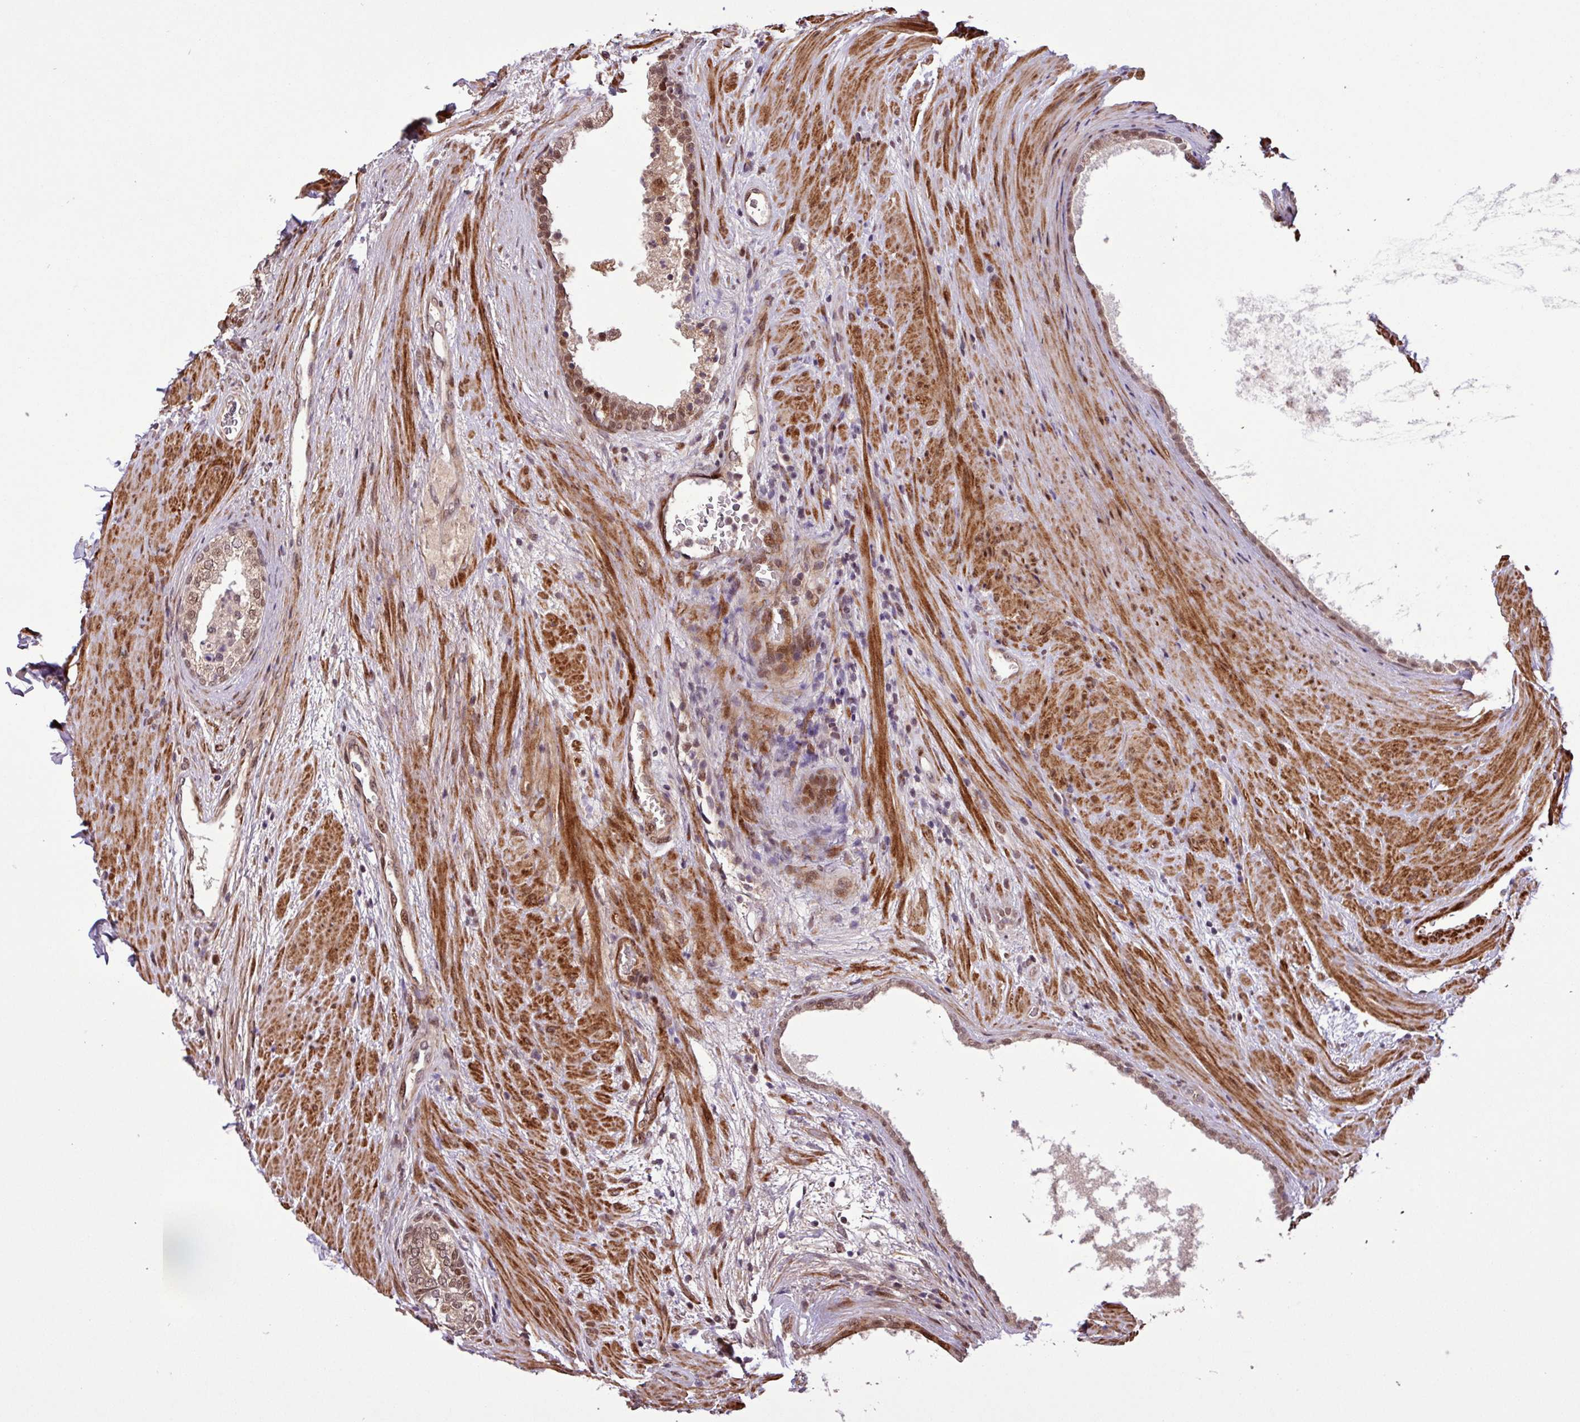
{"staining": {"intensity": "moderate", "quantity": "25%-75%", "location": "nuclear"}, "tissue": "prostate", "cell_type": "Glandular cells", "image_type": "normal", "snomed": [{"axis": "morphology", "description": "Normal tissue, NOS"}, {"axis": "topography", "description": "Prostate"}], "caption": "A brown stain highlights moderate nuclear expression of a protein in glandular cells of unremarkable prostate. (DAB IHC, brown staining for protein, blue staining for nuclei).", "gene": "SLC22A24", "patient": {"sex": "male", "age": 76}}